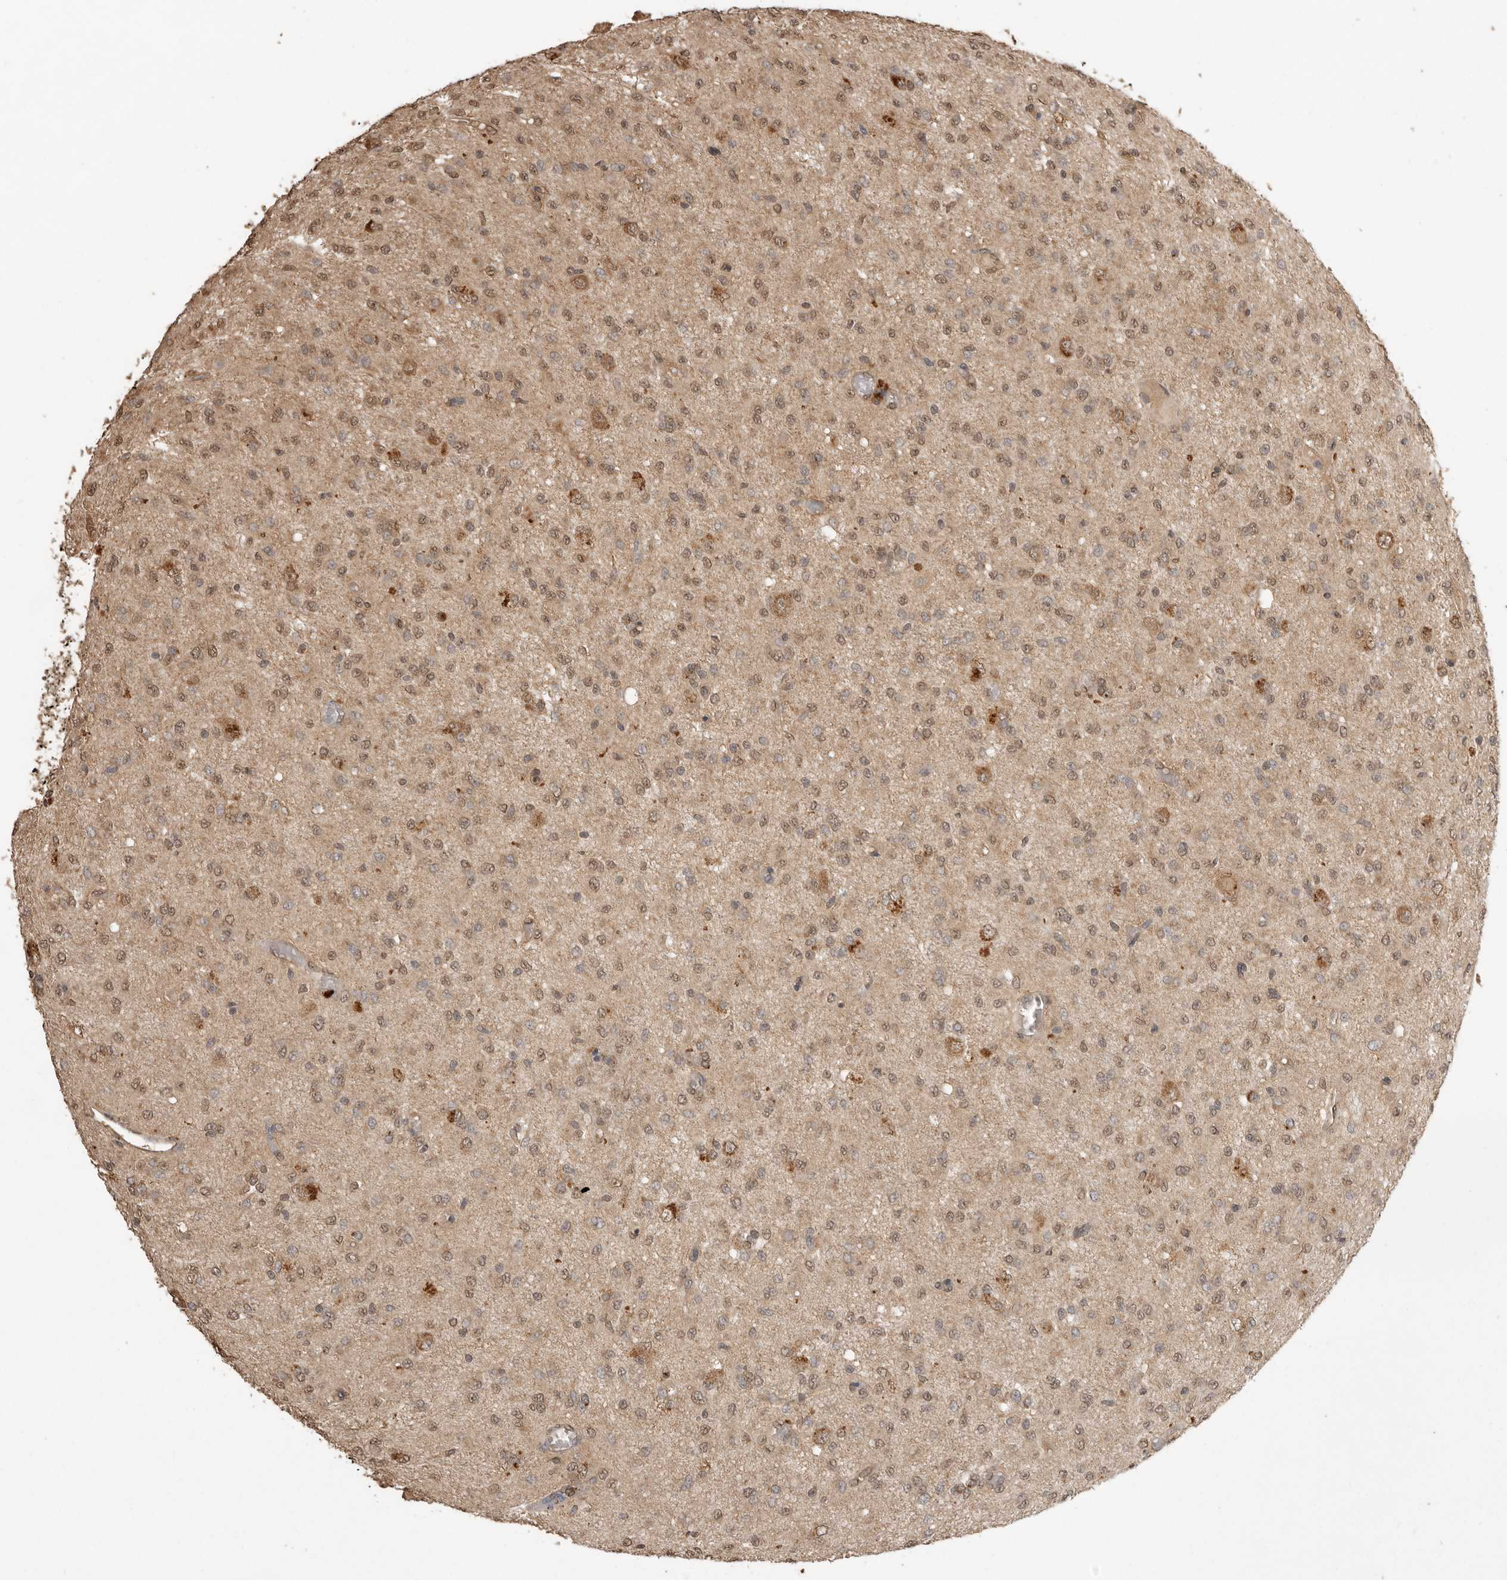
{"staining": {"intensity": "moderate", "quantity": ">75%", "location": "nuclear"}, "tissue": "glioma", "cell_type": "Tumor cells", "image_type": "cancer", "snomed": [{"axis": "morphology", "description": "Glioma, malignant, High grade"}, {"axis": "topography", "description": "Brain"}], "caption": "Tumor cells reveal medium levels of moderate nuclear expression in about >75% of cells in high-grade glioma (malignant).", "gene": "JAG2", "patient": {"sex": "female", "age": 59}}